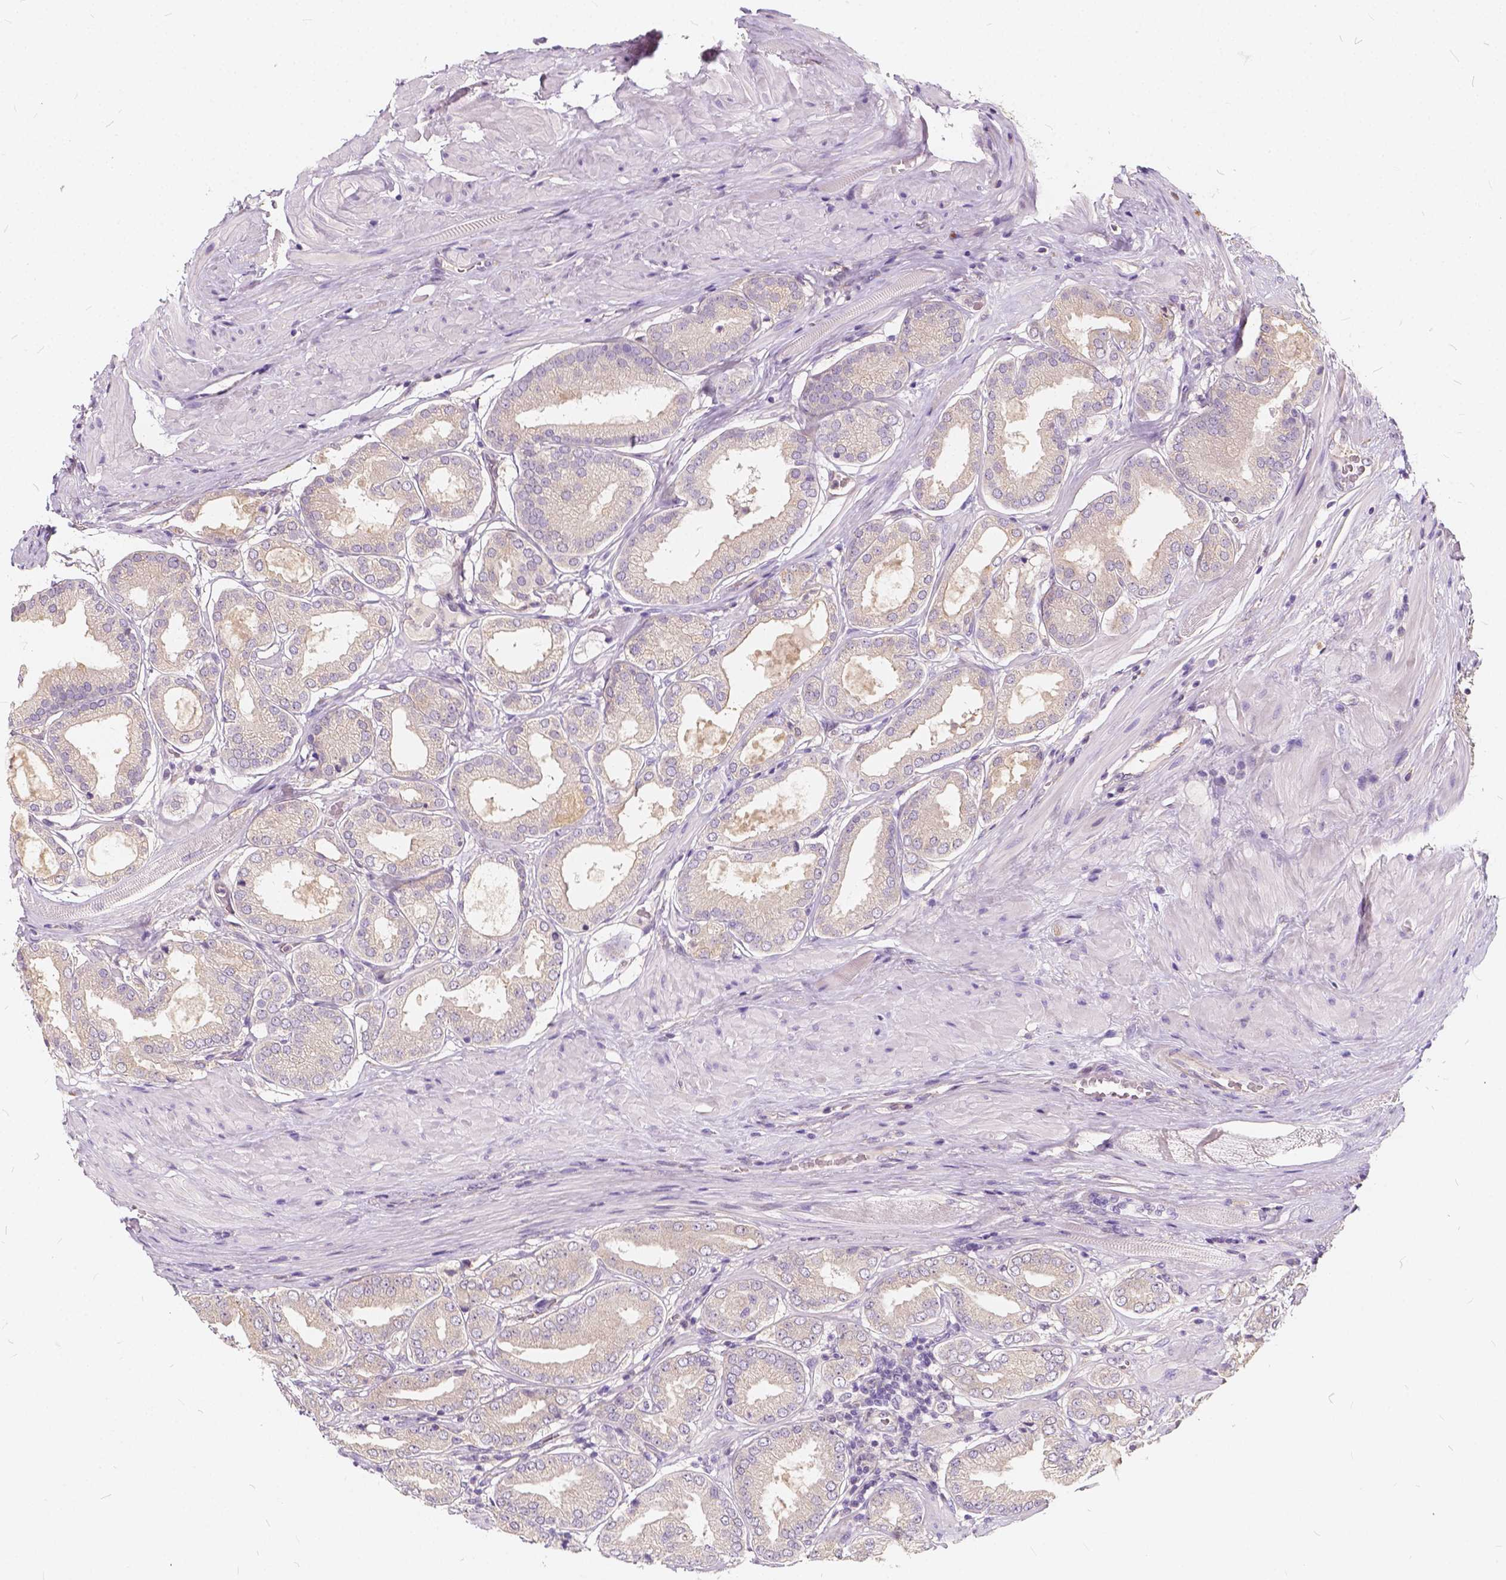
{"staining": {"intensity": "negative", "quantity": "none", "location": "none"}, "tissue": "prostate cancer", "cell_type": "Tumor cells", "image_type": "cancer", "snomed": [{"axis": "morphology", "description": "Adenocarcinoma, NOS"}, {"axis": "topography", "description": "Prostate"}], "caption": "Immunohistochemistry of human prostate adenocarcinoma reveals no expression in tumor cells.", "gene": "KIAA0513", "patient": {"sex": "male", "age": 63}}